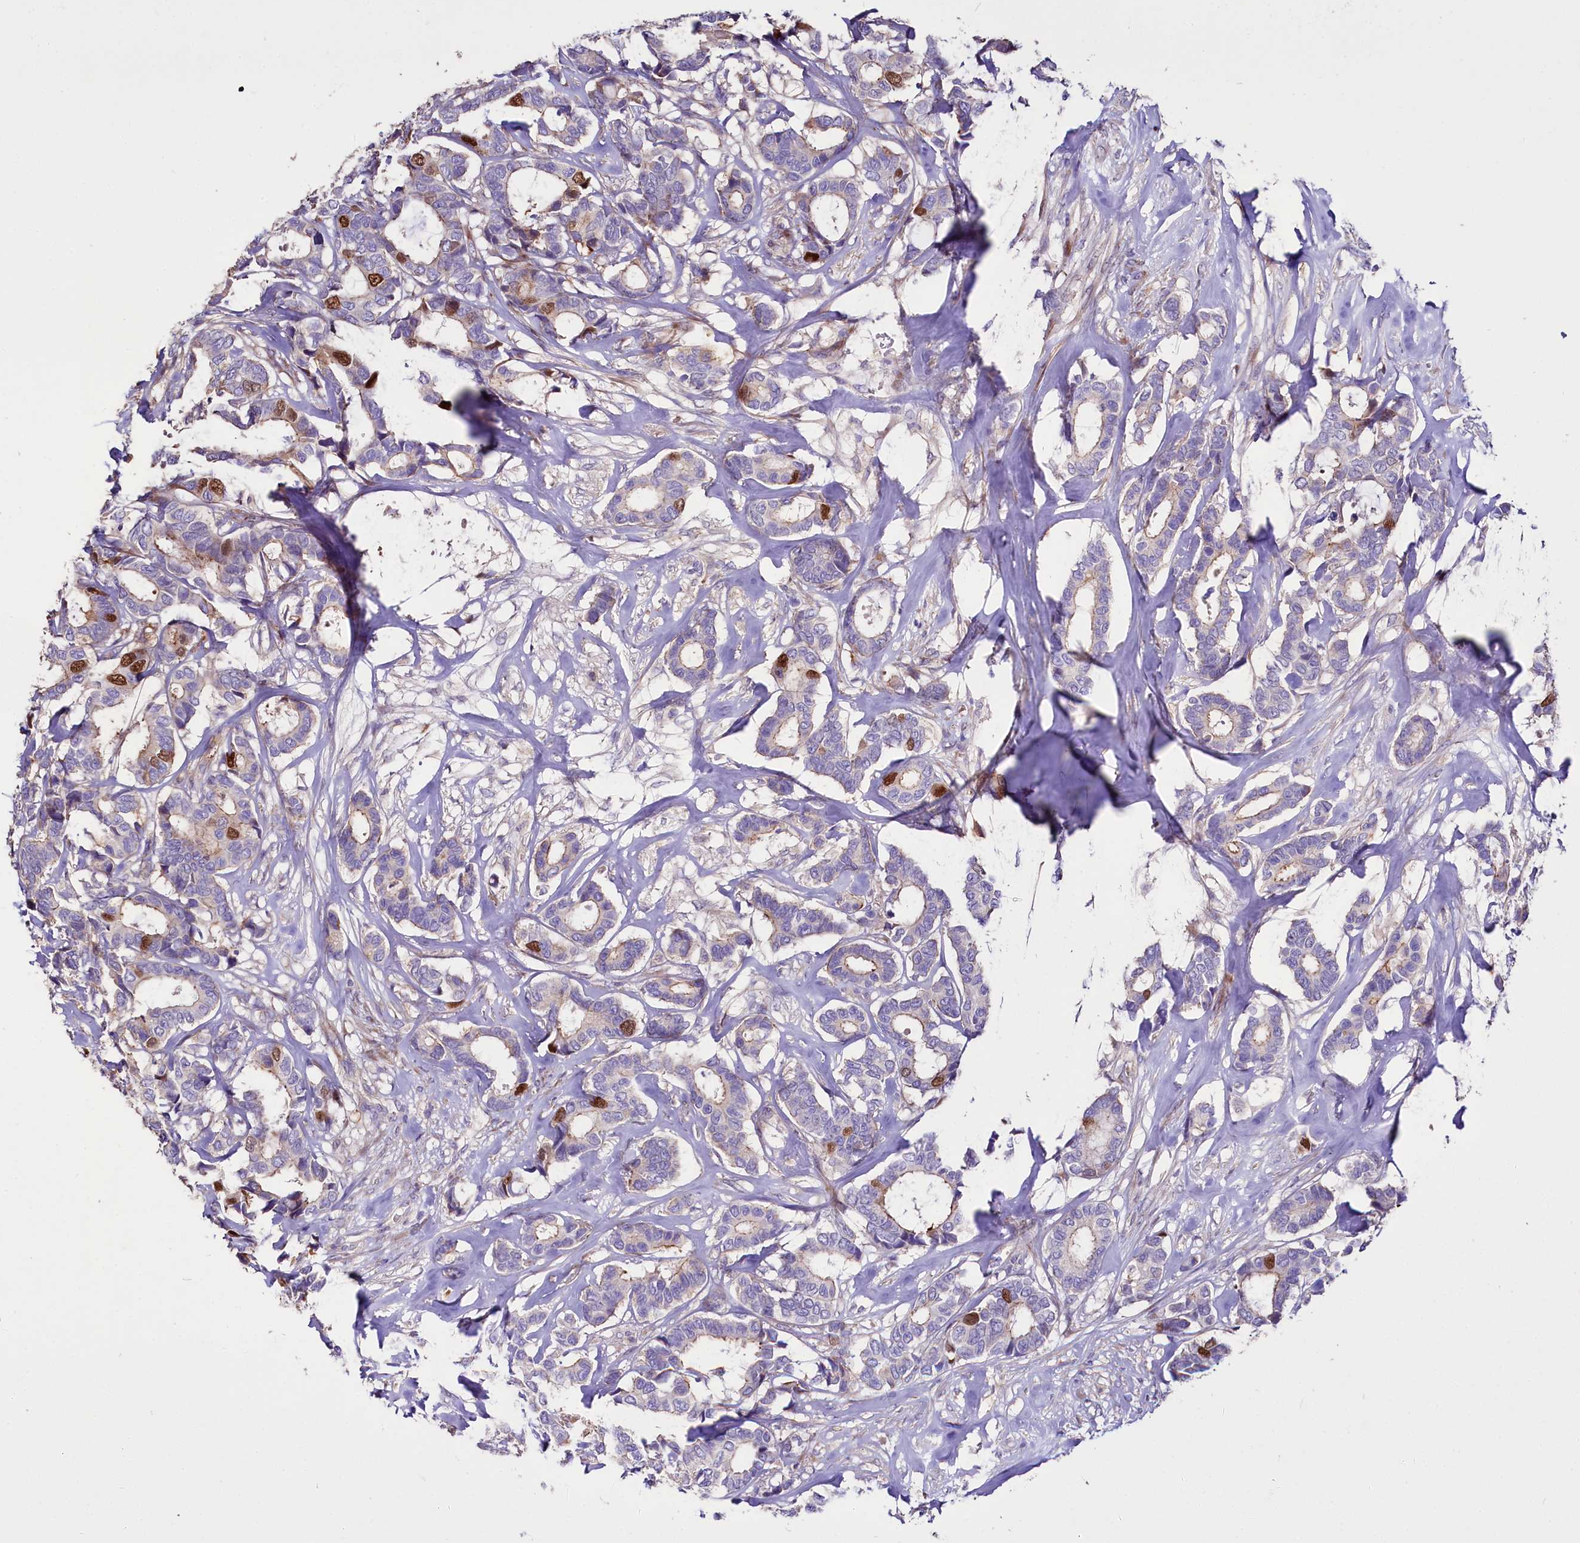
{"staining": {"intensity": "strong", "quantity": "<25%", "location": "nuclear"}, "tissue": "breast cancer", "cell_type": "Tumor cells", "image_type": "cancer", "snomed": [{"axis": "morphology", "description": "Duct carcinoma"}, {"axis": "topography", "description": "Breast"}], "caption": "IHC of intraductal carcinoma (breast) exhibits medium levels of strong nuclear positivity in about <25% of tumor cells.", "gene": "WNT8A", "patient": {"sex": "female", "age": 87}}